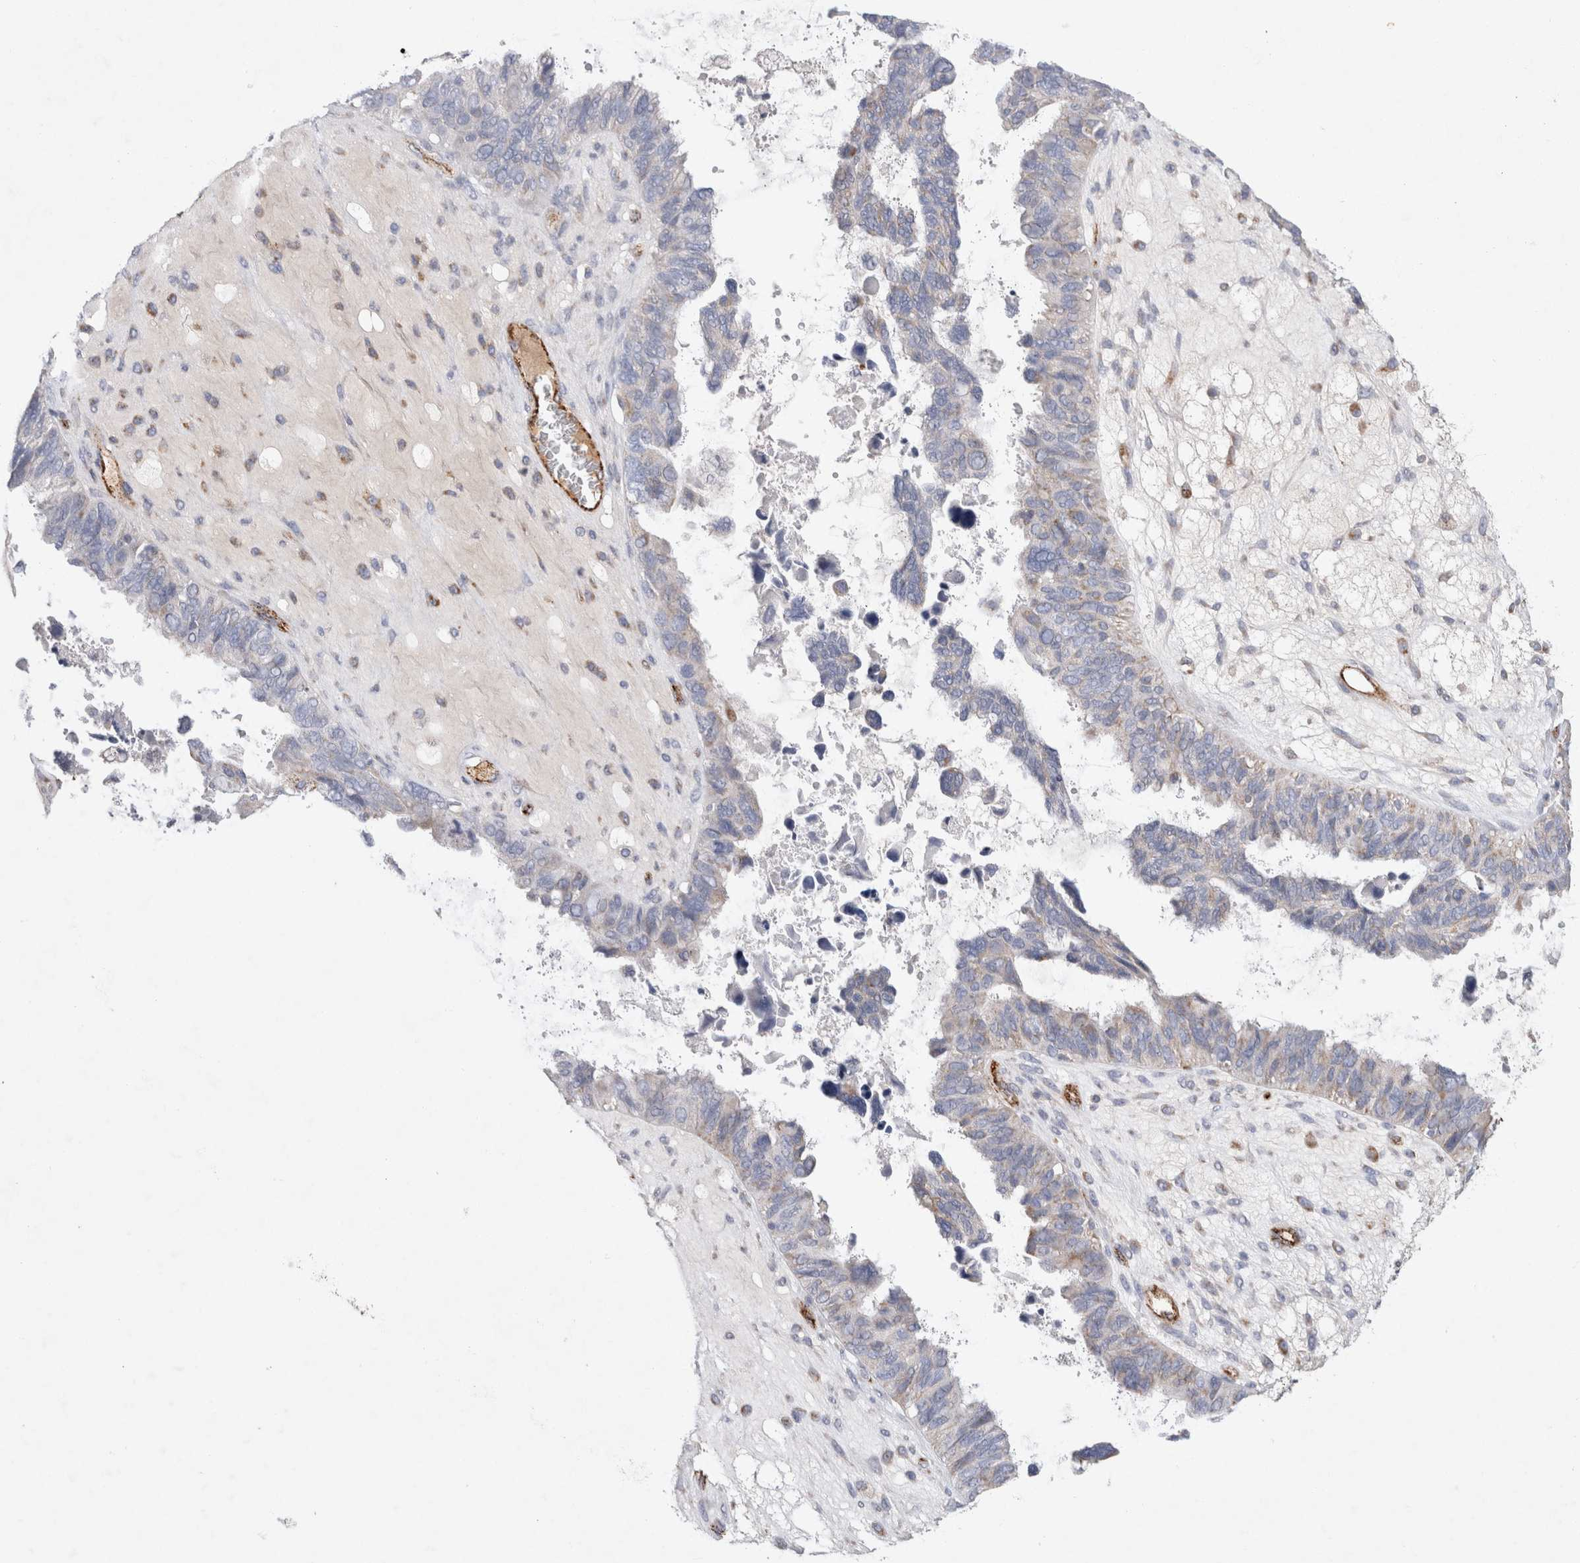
{"staining": {"intensity": "negative", "quantity": "none", "location": "none"}, "tissue": "ovarian cancer", "cell_type": "Tumor cells", "image_type": "cancer", "snomed": [{"axis": "morphology", "description": "Cystadenocarcinoma, serous, NOS"}, {"axis": "topography", "description": "Ovary"}], "caption": "High magnification brightfield microscopy of ovarian serous cystadenocarcinoma stained with DAB (3,3'-diaminobenzidine) (brown) and counterstained with hematoxylin (blue): tumor cells show no significant expression. (DAB IHC visualized using brightfield microscopy, high magnification).", "gene": "IARS2", "patient": {"sex": "female", "age": 79}}